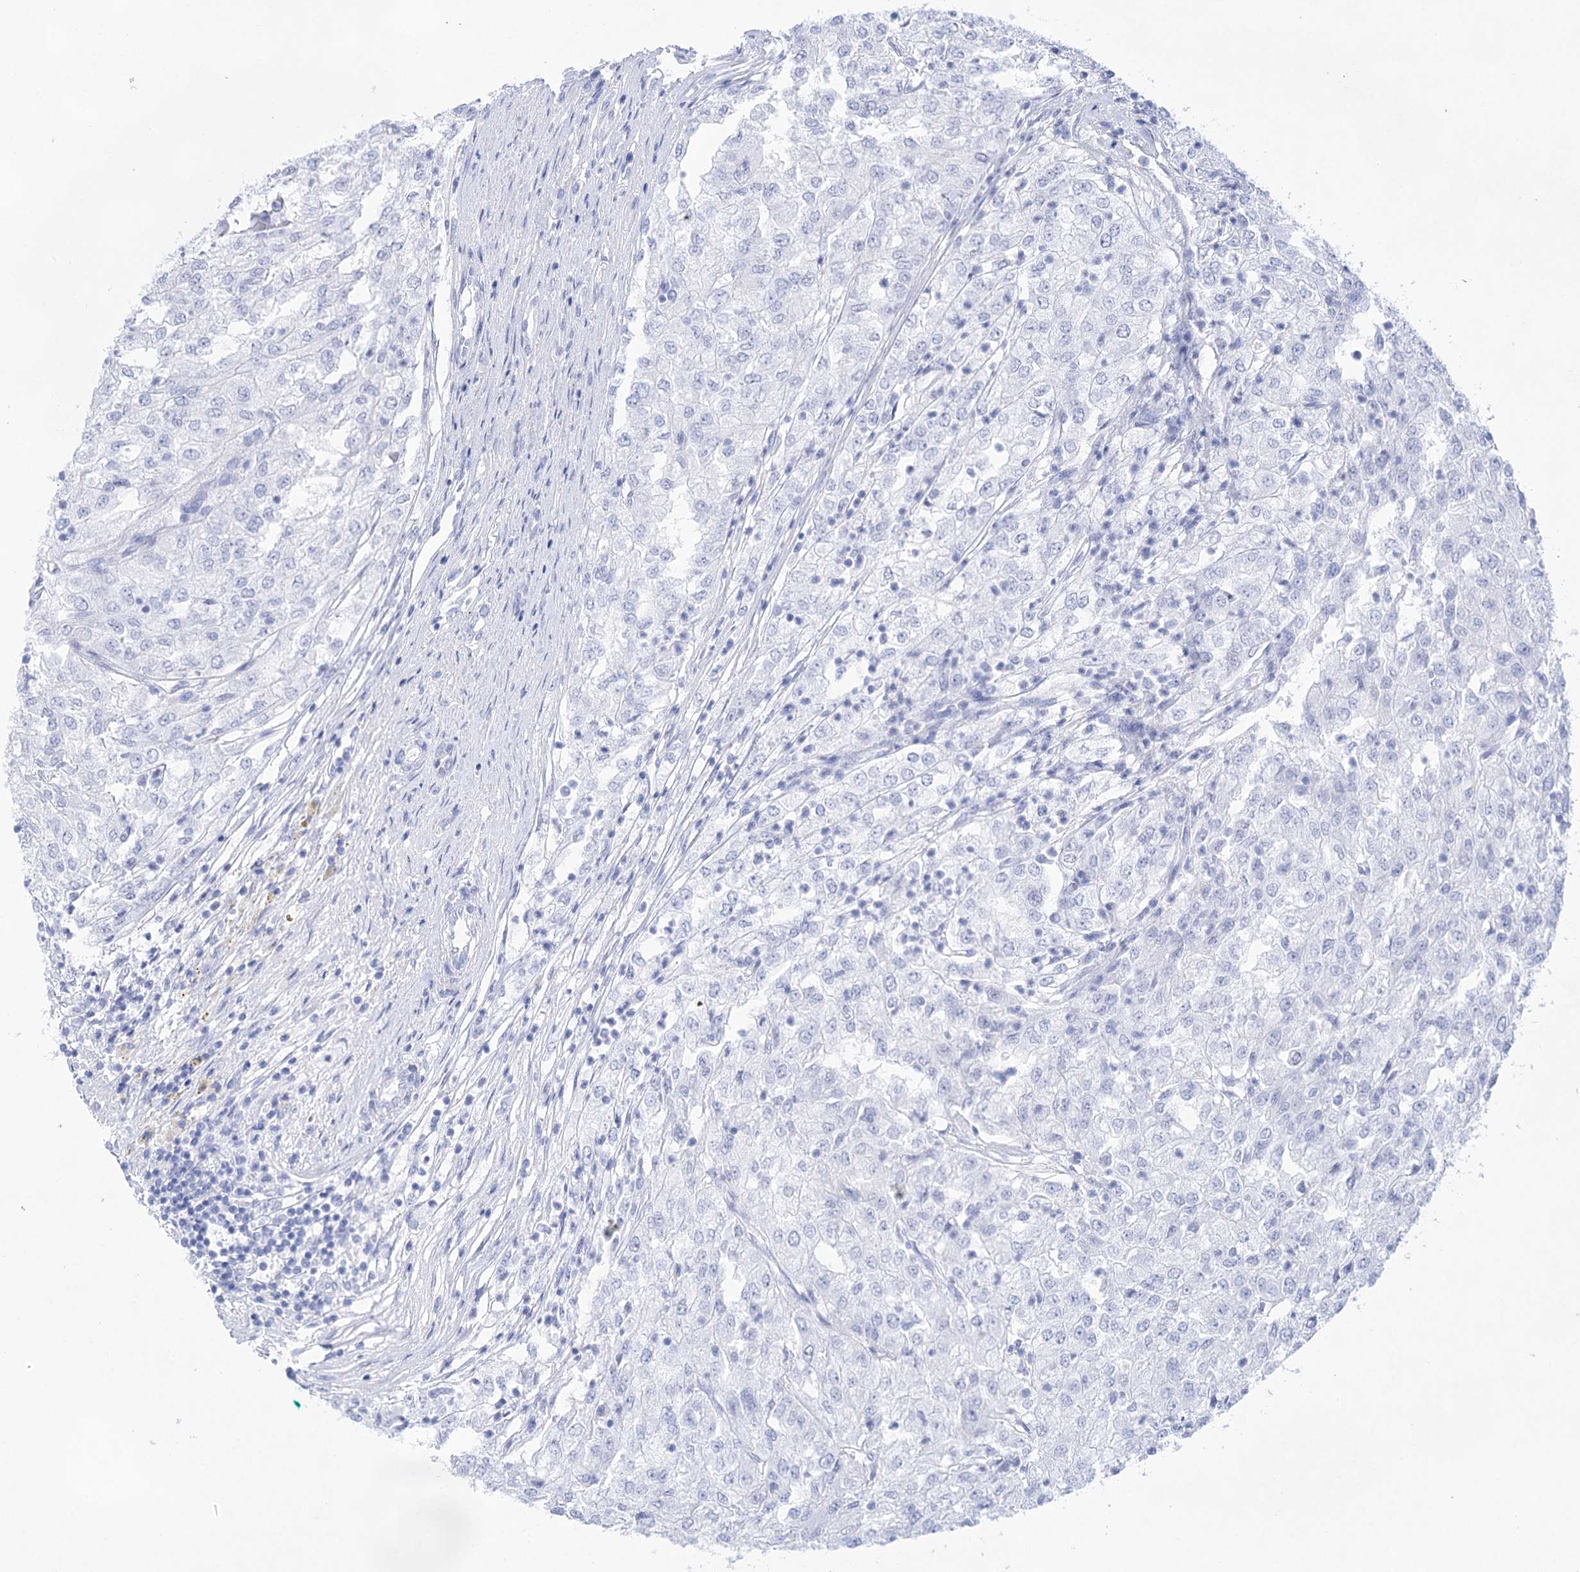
{"staining": {"intensity": "negative", "quantity": "none", "location": "none"}, "tissue": "renal cancer", "cell_type": "Tumor cells", "image_type": "cancer", "snomed": [{"axis": "morphology", "description": "Adenocarcinoma, NOS"}, {"axis": "topography", "description": "Kidney"}], "caption": "DAB (3,3'-diaminobenzidine) immunohistochemical staining of renal cancer demonstrates no significant expression in tumor cells.", "gene": "LALBA", "patient": {"sex": "female", "age": 54}}